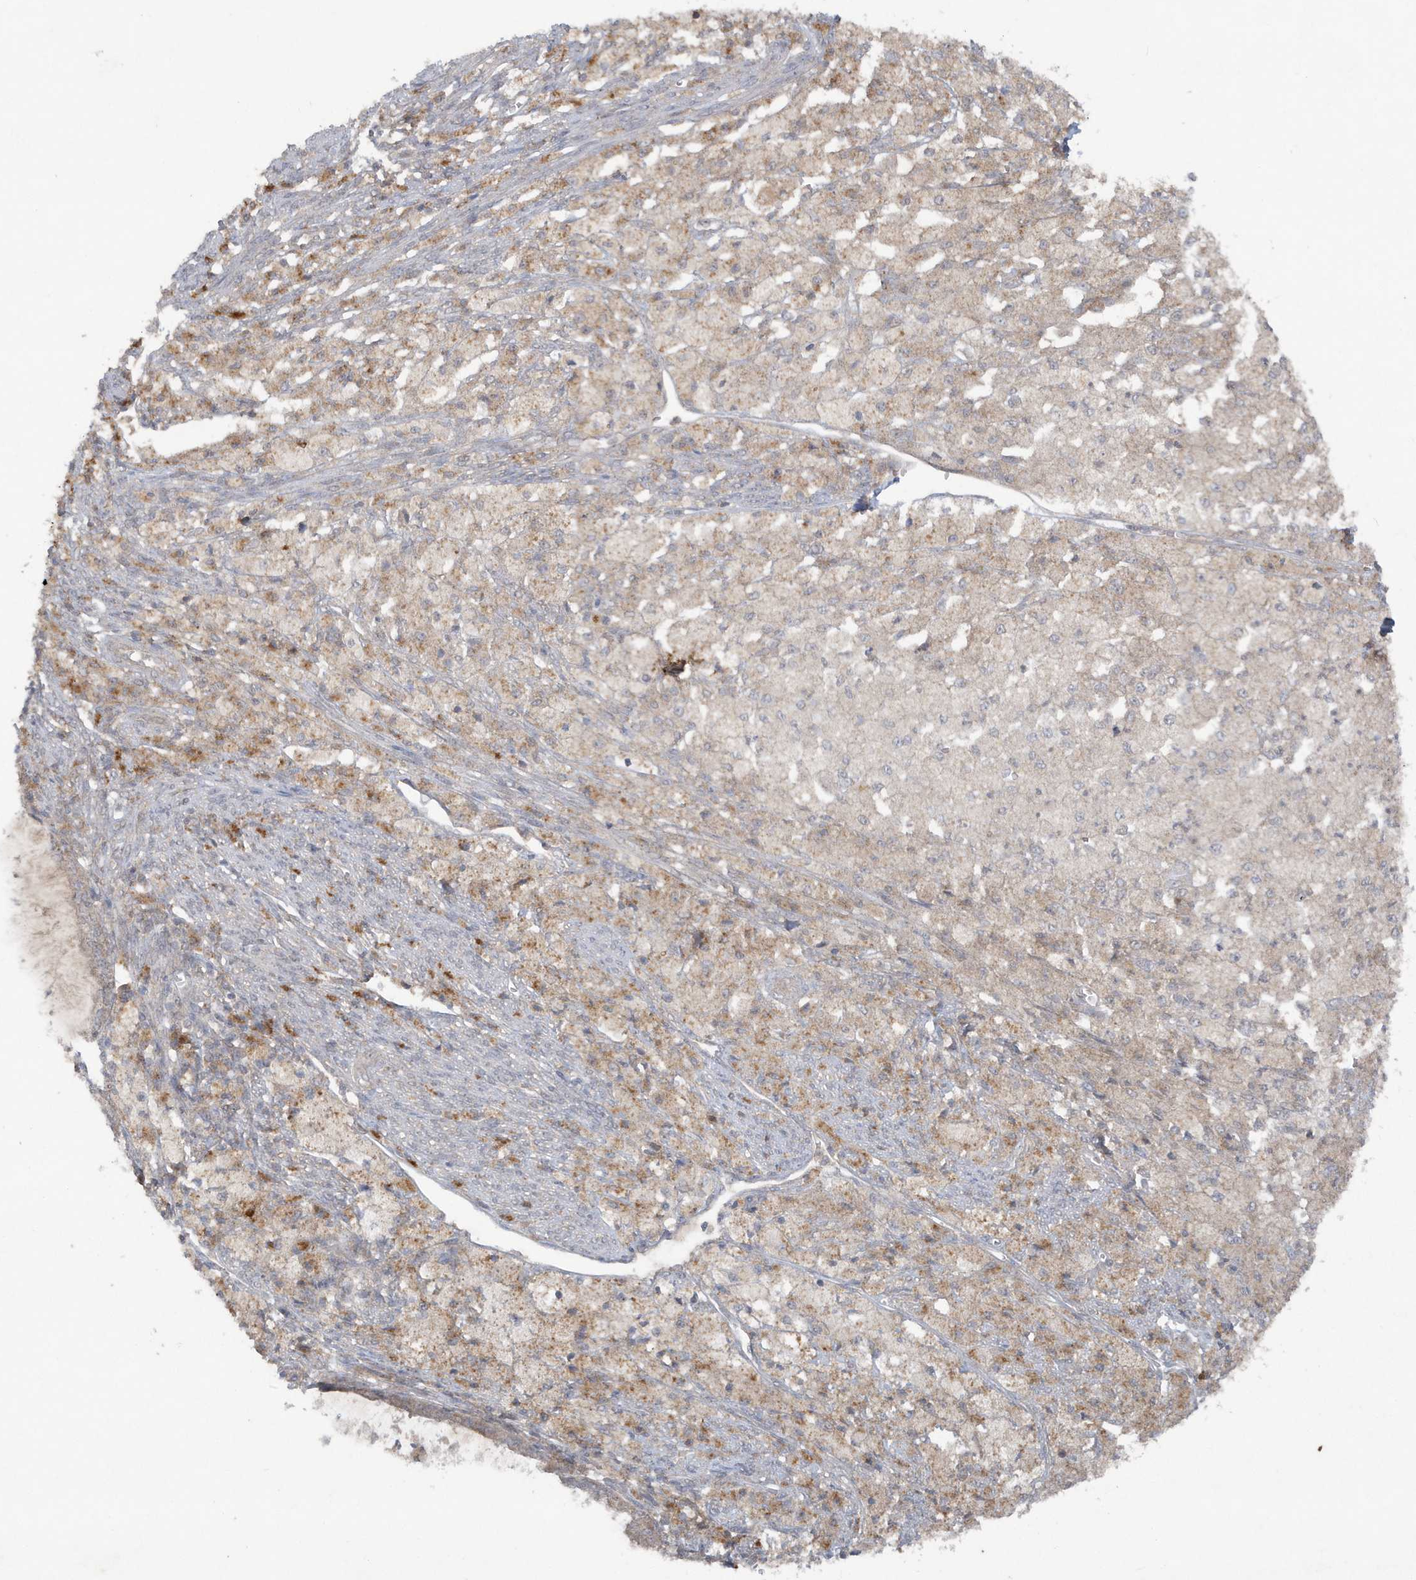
{"staining": {"intensity": "weak", "quantity": "<25%", "location": "cytoplasmic/membranous"}, "tissue": "cervical cancer", "cell_type": "Tumor cells", "image_type": "cancer", "snomed": [{"axis": "morphology", "description": "Normal tissue, NOS"}, {"axis": "morphology", "description": "Adenocarcinoma, NOS"}, {"axis": "topography", "description": "Cervix"}, {"axis": "topography", "description": "Endometrium"}], "caption": "Micrograph shows no protein positivity in tumor cells of cervical adenocarcinoma tissue.", "gene": "C1RL", "patient": {"sex": "female", "age": 86}}